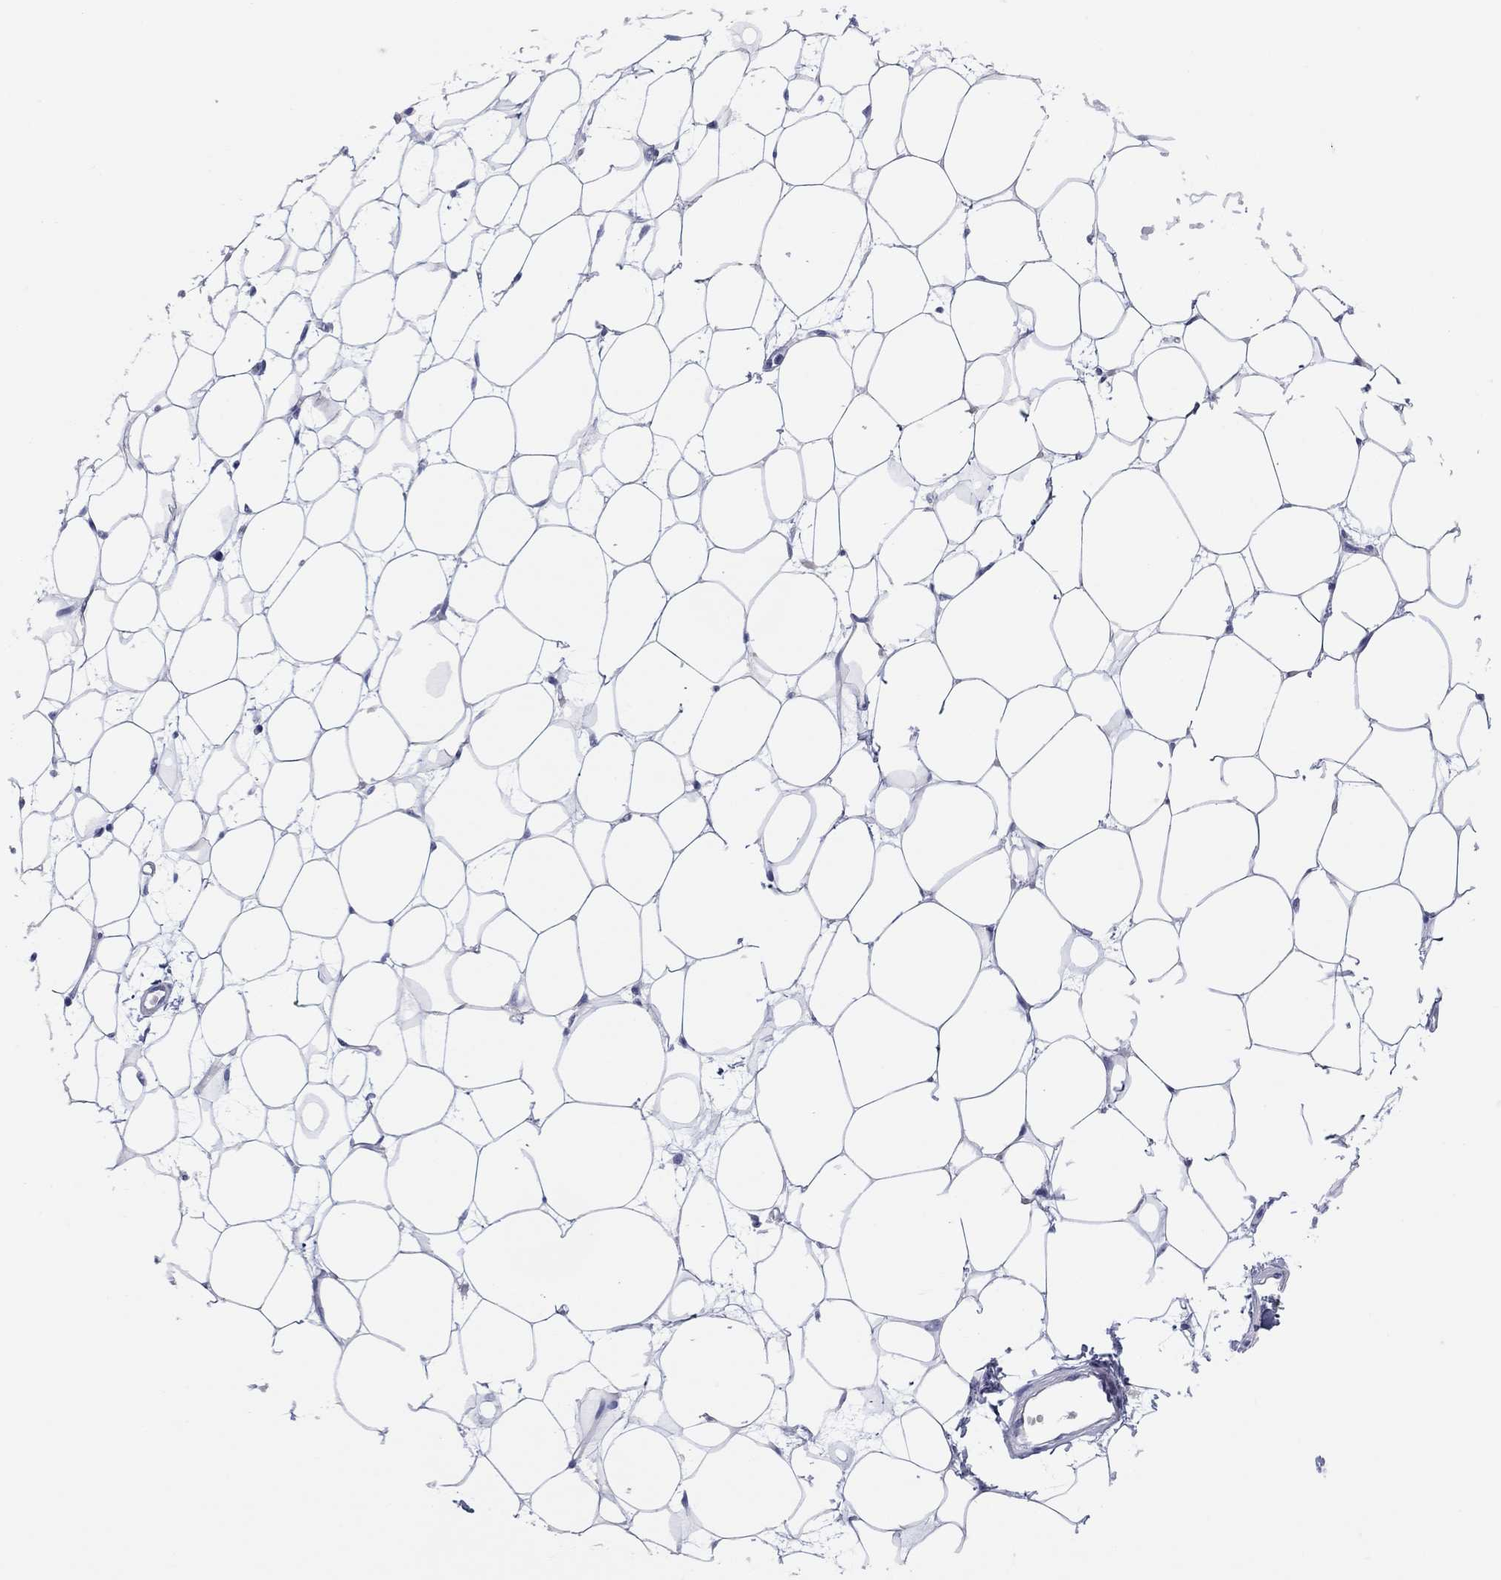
{"staining": {"intensity": "negative", "quantity": "none", "location": "none"}, "tissue": "breast", "cell_type": "Adipocytes", "image_type": "normal", "snomed": [{"axis": "morphology", "description": "Normal tissue, NOS"}, {"axis": "topography", "description": "Breast"}], "caption": "Micrograph shows no protein expression in adipocytes of unremarkable breast.", "gene": "CPNE6", "patient": {"sex": "female", "age": 37}}